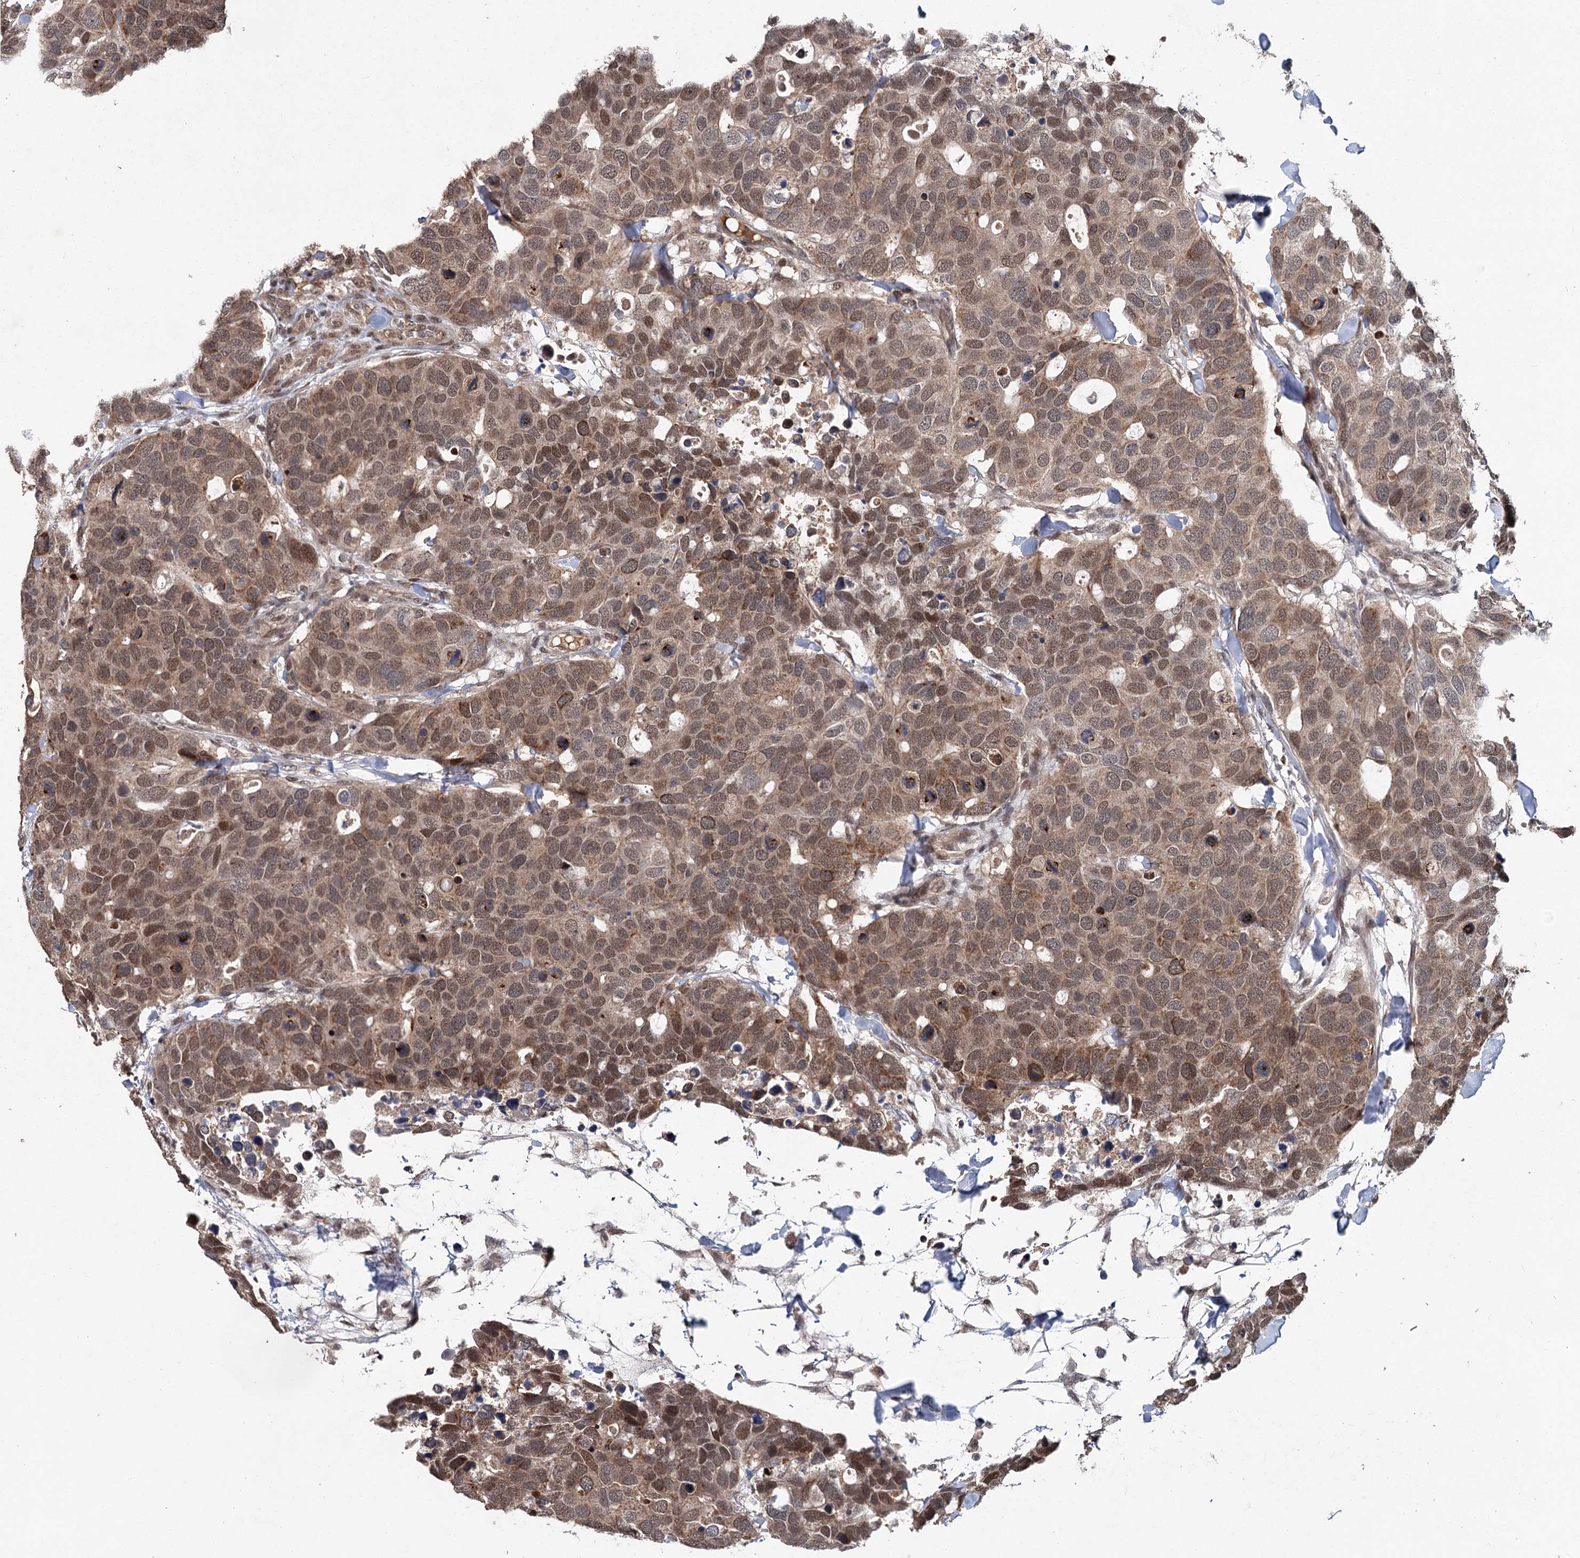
{"staining": {"intensity": "moderate", "quantity": ">75%", "location": "cytoplasmic/membranous,nuclear"}, "tissue": "breast cancer", "cell_type": "Tumor cells", "image_type": "cancer", "snomed": [{"axis": "morphology", "description": "Duct carcinoma"}, {"axis": "topography", "description": "Breast"}], "caption": "Immunohistochemistry image of neoplastic tissue: human breast cancer stained using IHC shows medium levels of moderate protein expression localized specifically in the cytoplasmic/membranous and nuclear of tumor cells, appearing as a cytoplasmic/membranous and nuclear brown color.", "gene": "MYG1", "patient": {"sex": "female", "age": 83}}